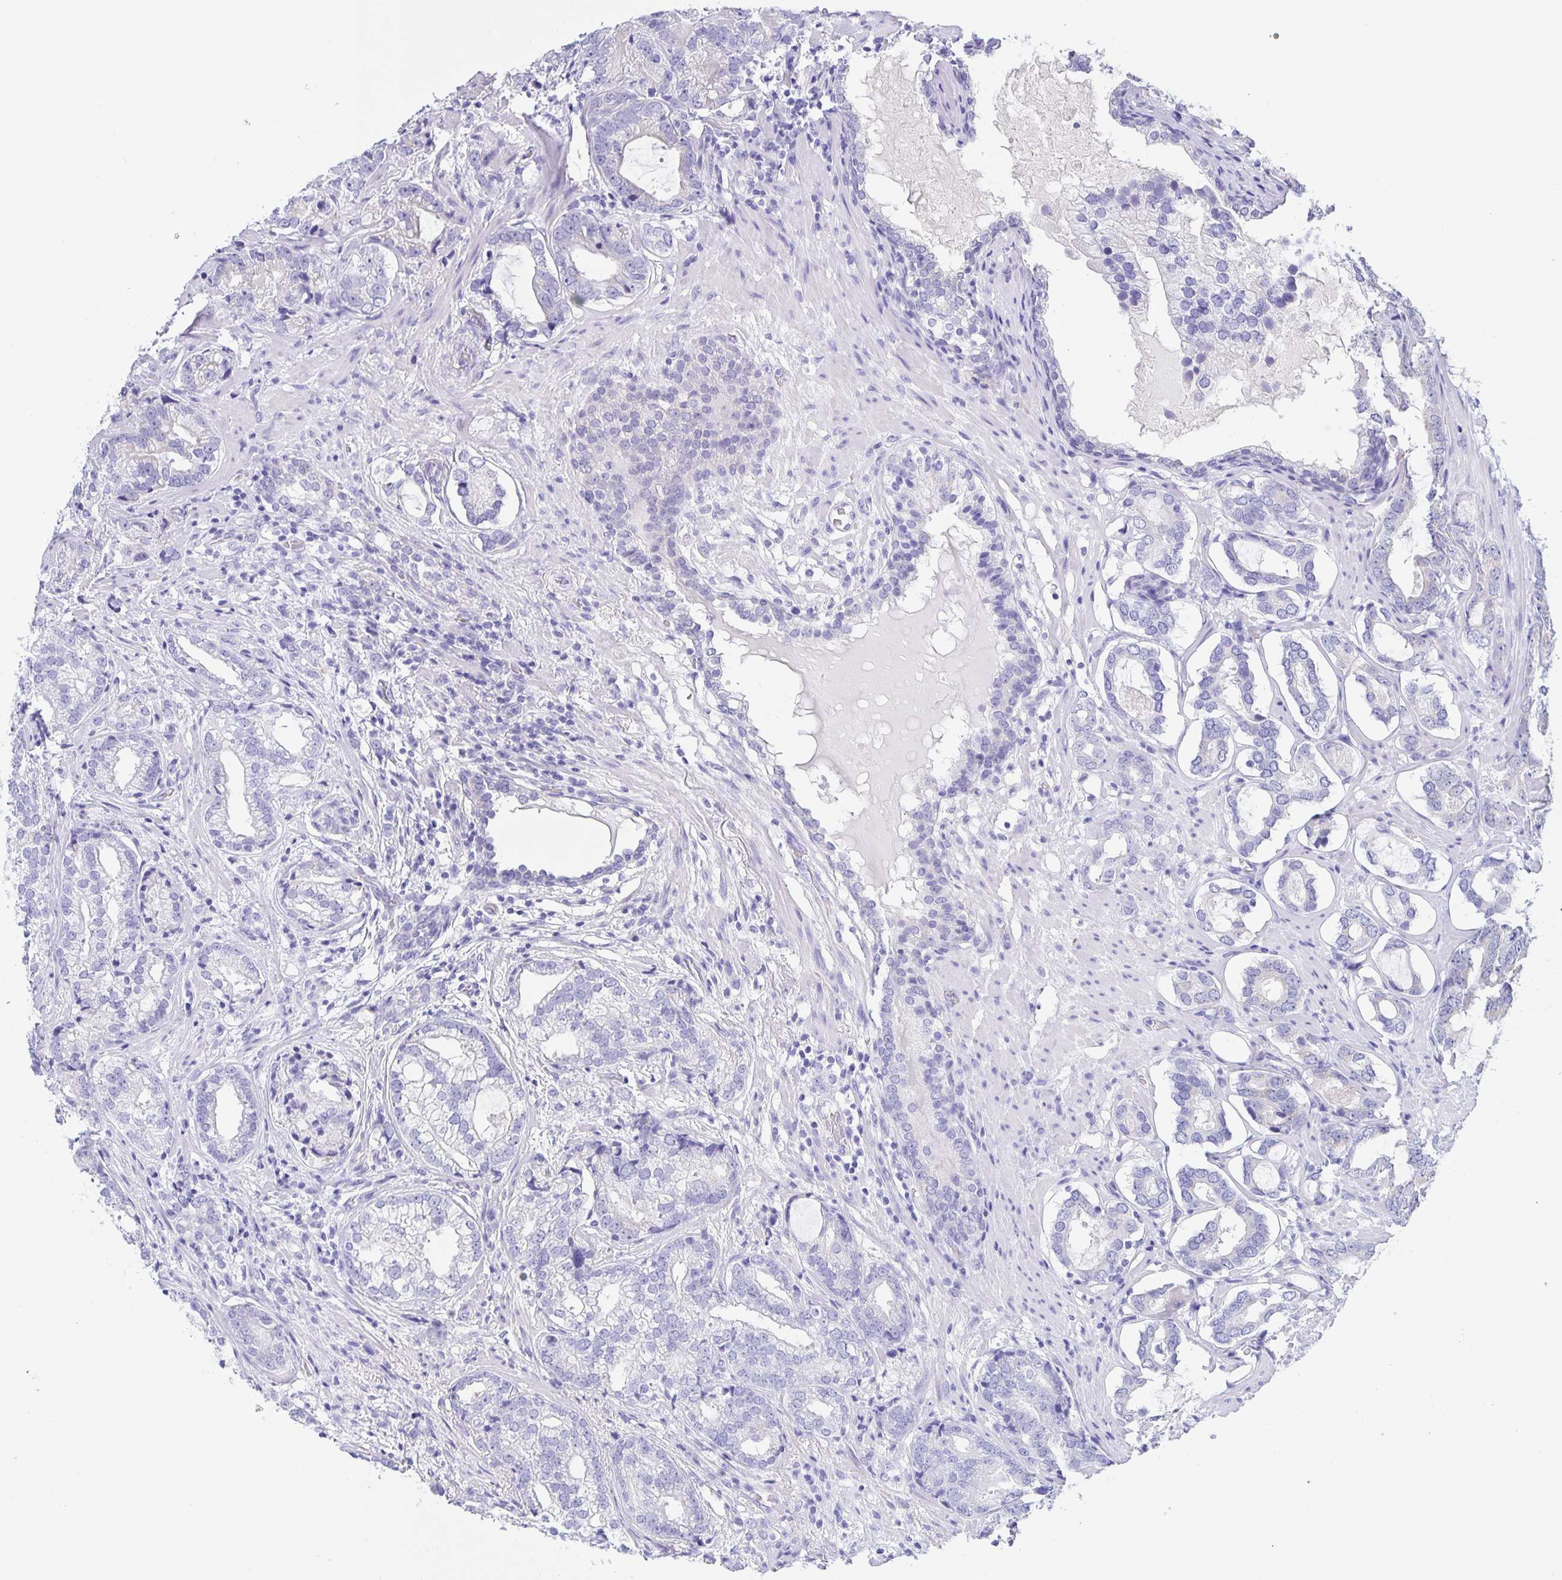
{"staining": {"intensity": "negative", "quantity": "none", "location": "none"}, "tissue": "prostate cancer", "cell_type": "Tumor cells", "image_type": "cancer", "snomed": [{"axis": "morphology", "description": "Adenocarcinoma, High grade"}, {"axis": "topography", "description": "Prostate"}], "caption": "DAB immunohistochemical staining of human high-grade adenocarcinoma (prostate) demonstrates no significant staining in tumor cells.", "gene": "DMBT1", "patient": {"sex": "male", "age": 75}}